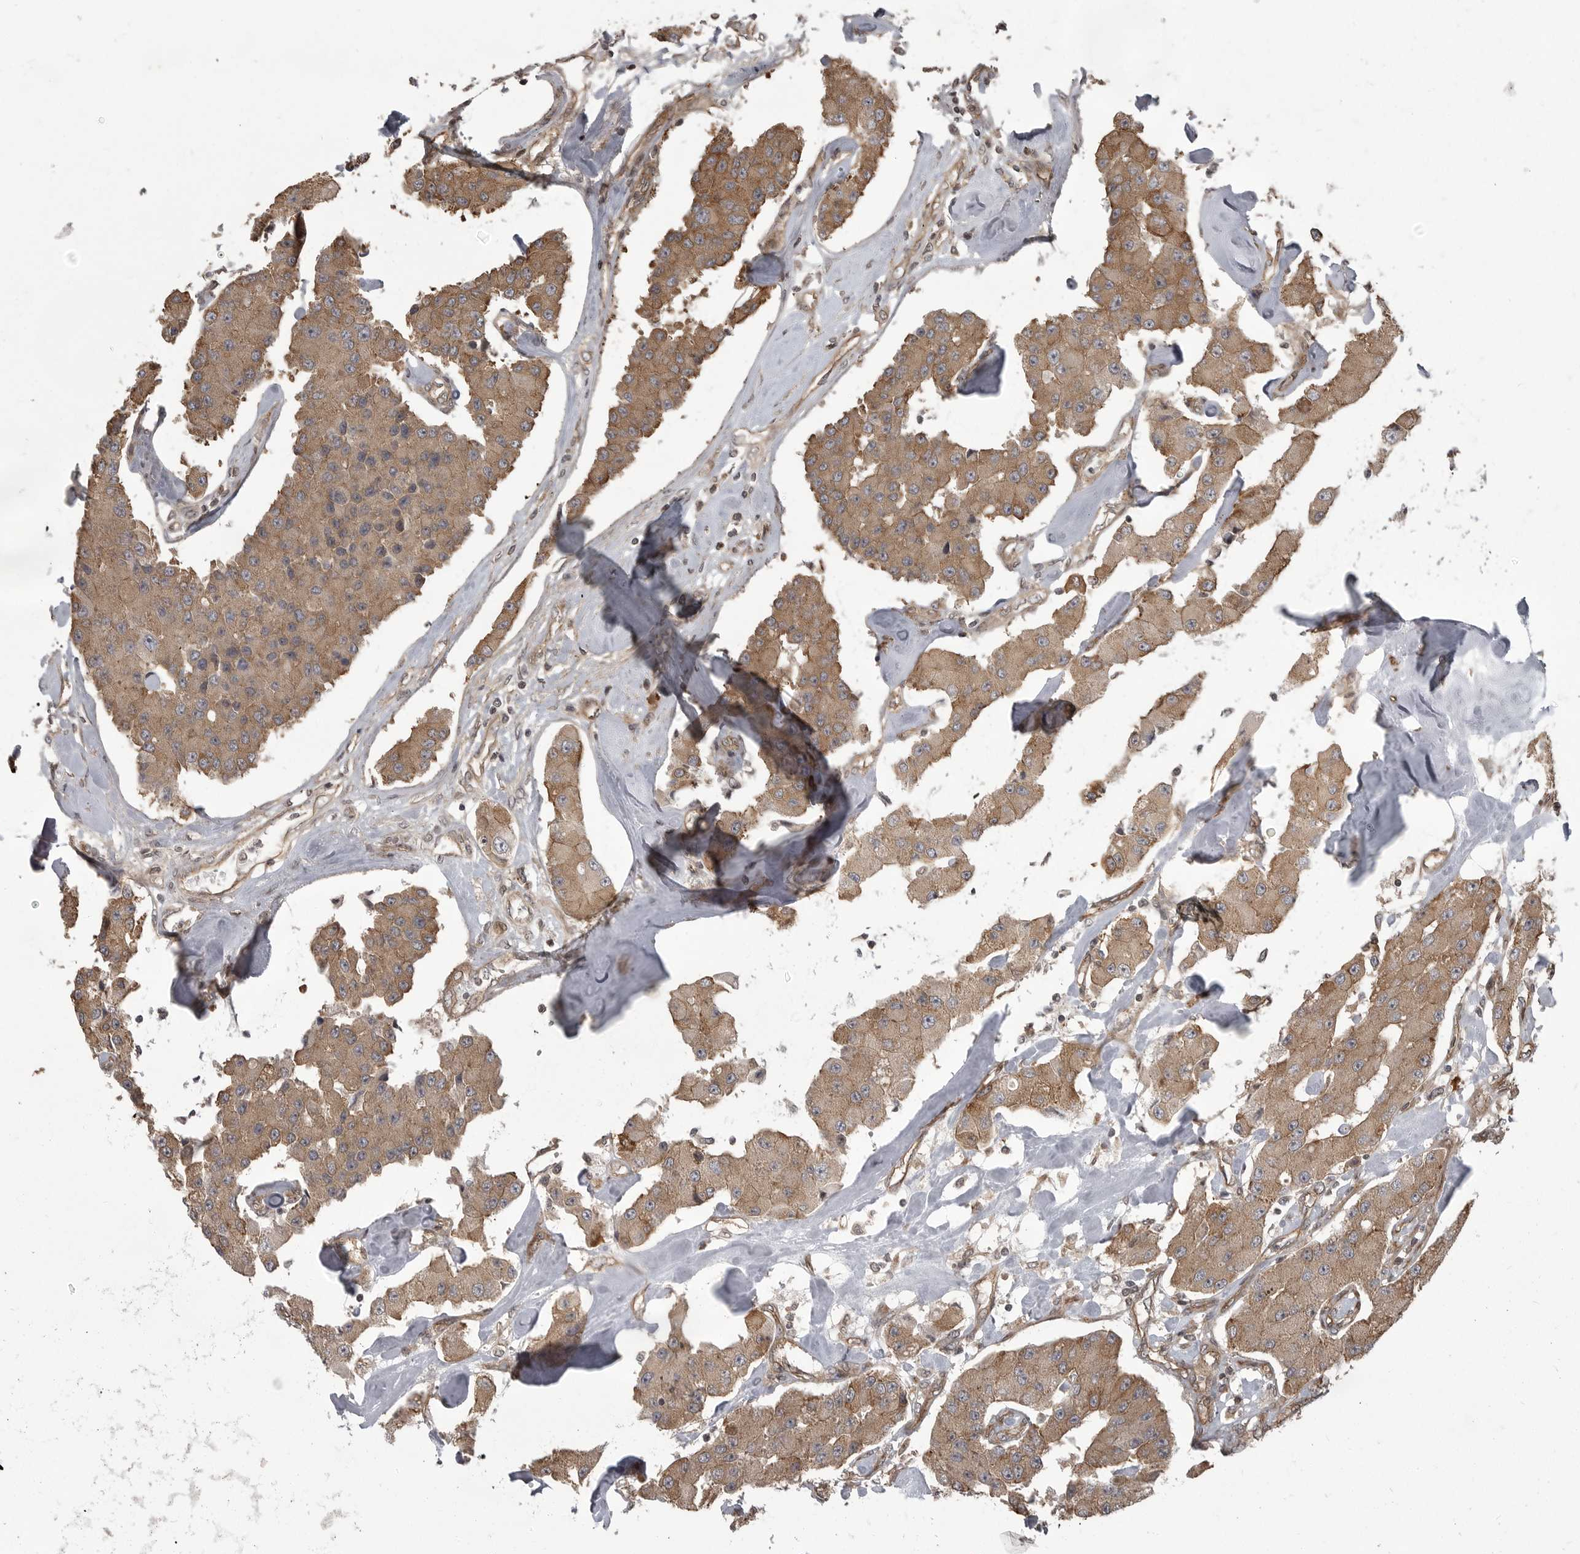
{"staining": {"intensity": "moderate", "quantity": ">75%", "location": "cytoplasmic/membranous"}, "tissue": "carcinoid", "cell_type": "Tumor cells", "image_type": "cancer", "snomed": [{"axis": "morphology", "description": "Carcinoid, malignant, NOS"}, {"axis": "topography", "description": "Pancreas"}], "caption": "Approximately >75% of tumor cells in carcinoid demonstrate moderate cytoplasmic/membranous protein positivity as visualized by brown immunohistochemical staining.", "gene": "DNAJC8", "patient": {"sex": "male", "age": 41}}